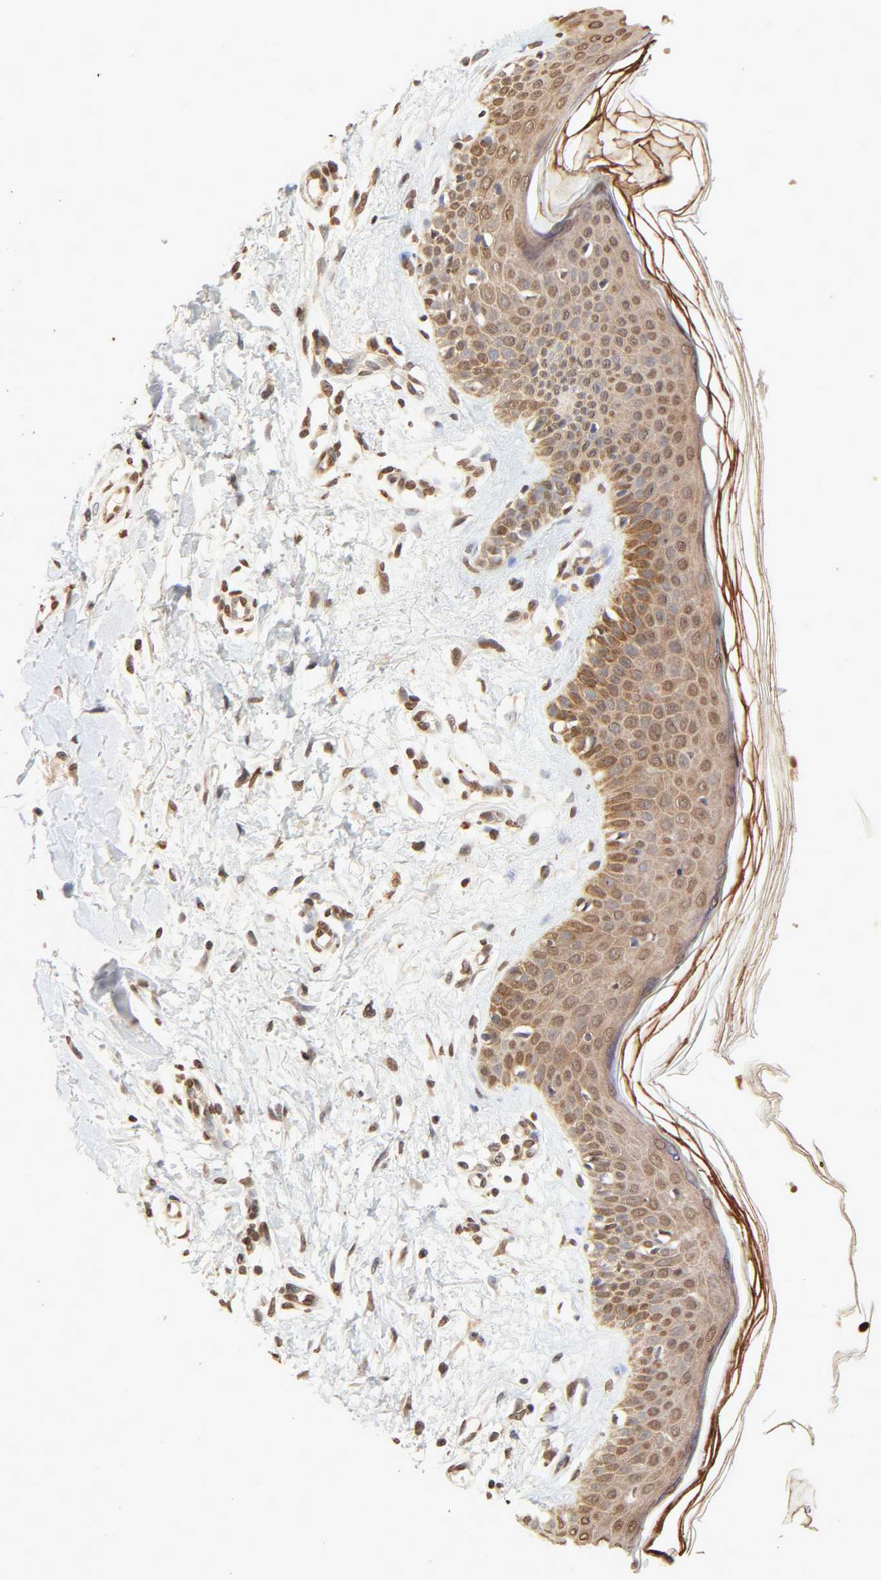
{"staining": {"intensity": "moderate", "quantity": ">75%", "location": "cytoplasmic/membranous,nuclear"}, "tissue": "skin", "cell_type": "Fibroblasts", "image_type": "normal", "snomed": [{"axis": "morphology", "description": "Normal tissue, NOS"}, {"axis": "topography", "description": "Skin"}], "caption": "High-power microscopy captured an immunohistochemistry photomicrograph of normal skin, revealing moderate cytoplasmic/membranous,nuclear positivity in approximately >75% of fibroblasts. The staining was performed using DAB, with brown indicating positive protein expression. Nuclei are stained blue with hematoxylin.", "gene": "TBL1X", "patient": {"sex": "female", "age": 56}}